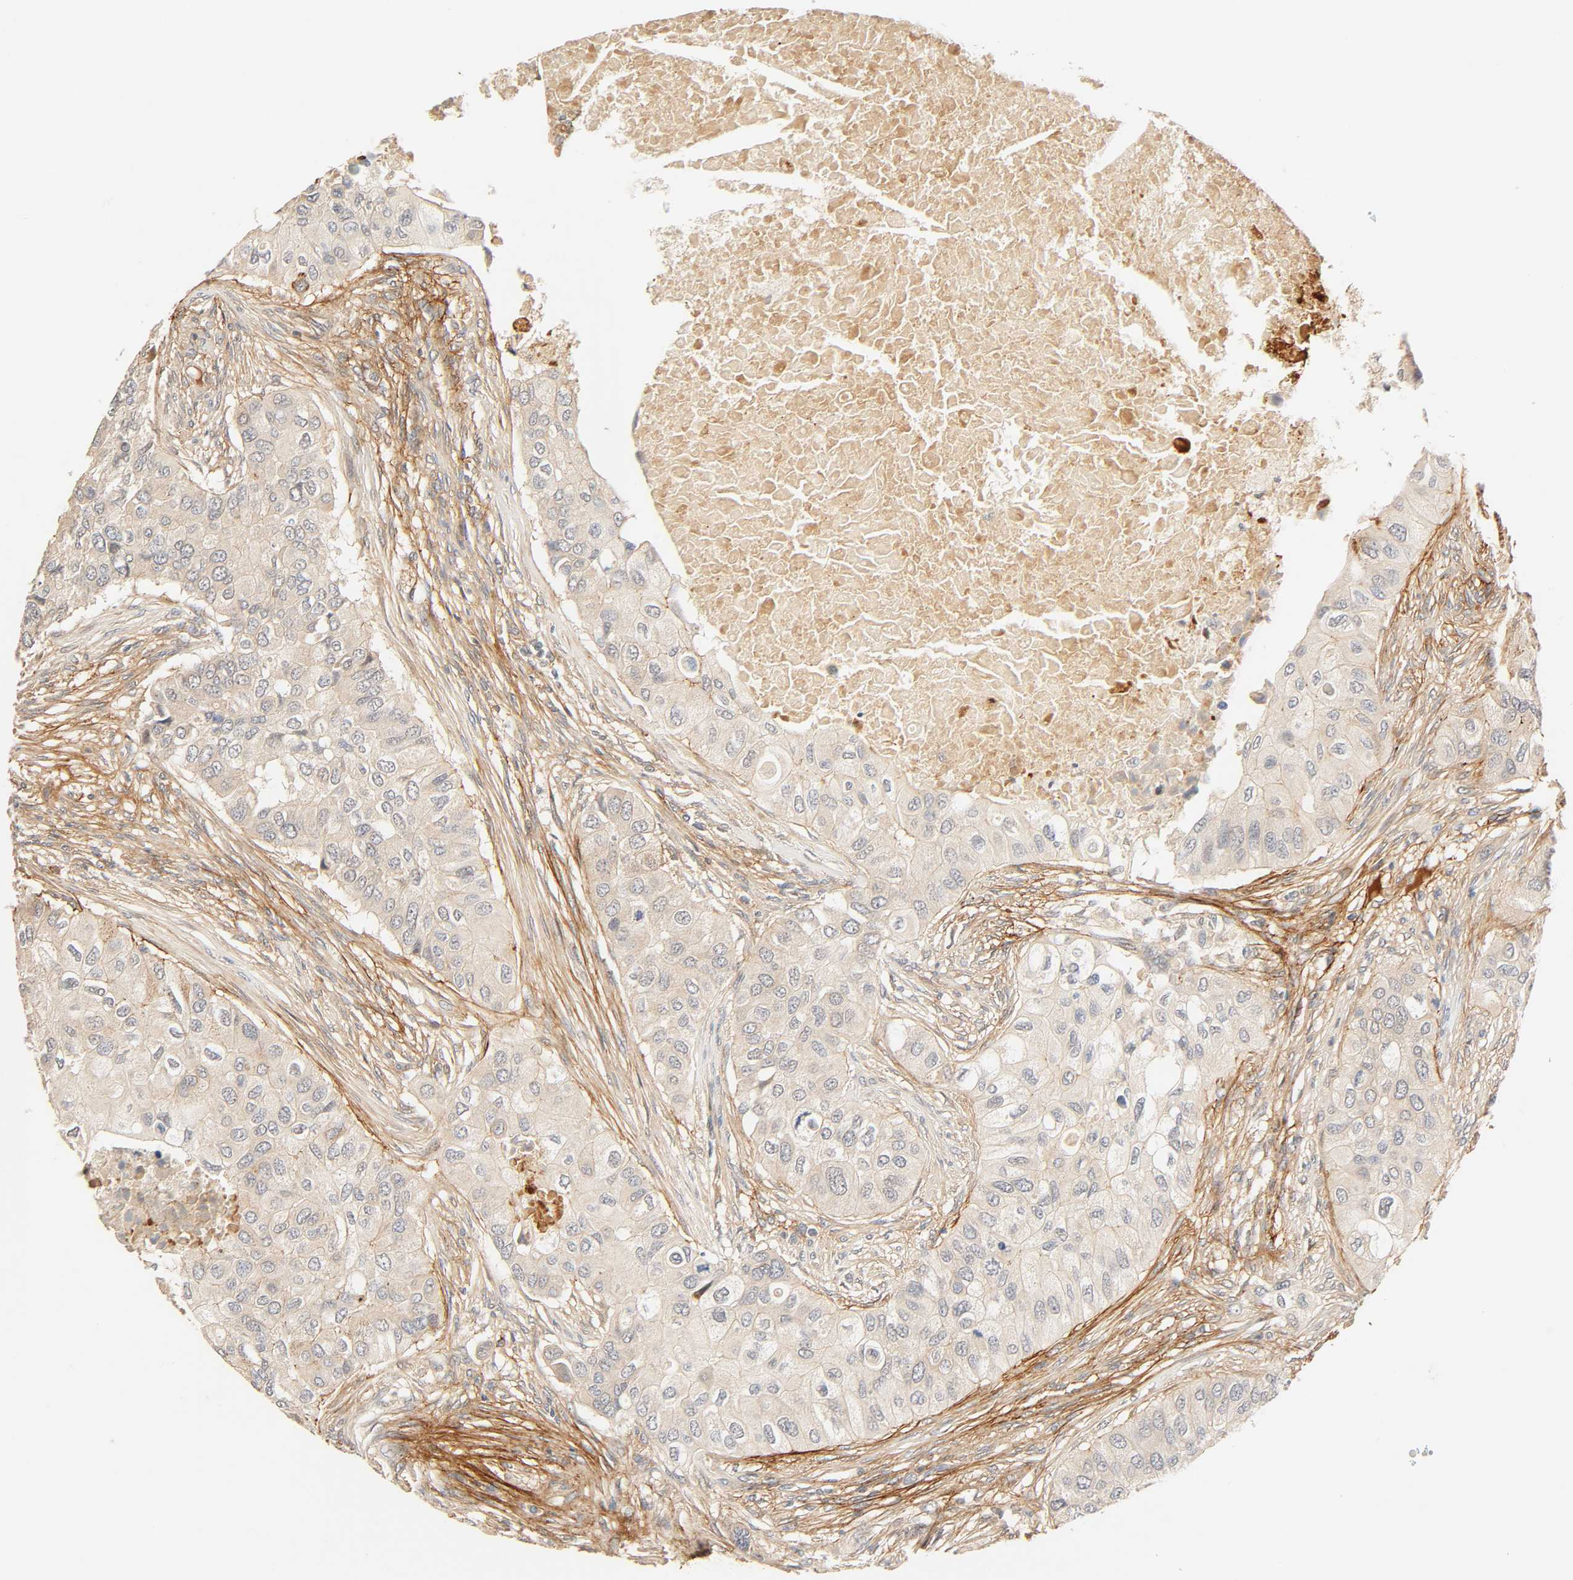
{"staining": {"intensity": "weak", "quantity": "25%-75%", "location": "cytoplasmic/membranous"}, "tissue": "breast cancer", "cell_type": "Tumor cells", "image_type": "cancer", "snomed": [{"axis": "morphology", "description": "Normal tissue, NOS"}, {"axis": "morphology", "description": "Duct carcinoma"}, {"axis": "topography", "description": "Breast"}], "caption": "A photomicrograph showing weak cytoplasmic/membranous staining in approximately 25%-75% of tumor cells in breast cancer, as visualized by brown immunohistochemical staining.", "gene": "CACNA1G", "patient": {"sex": "female", "age": 49}}